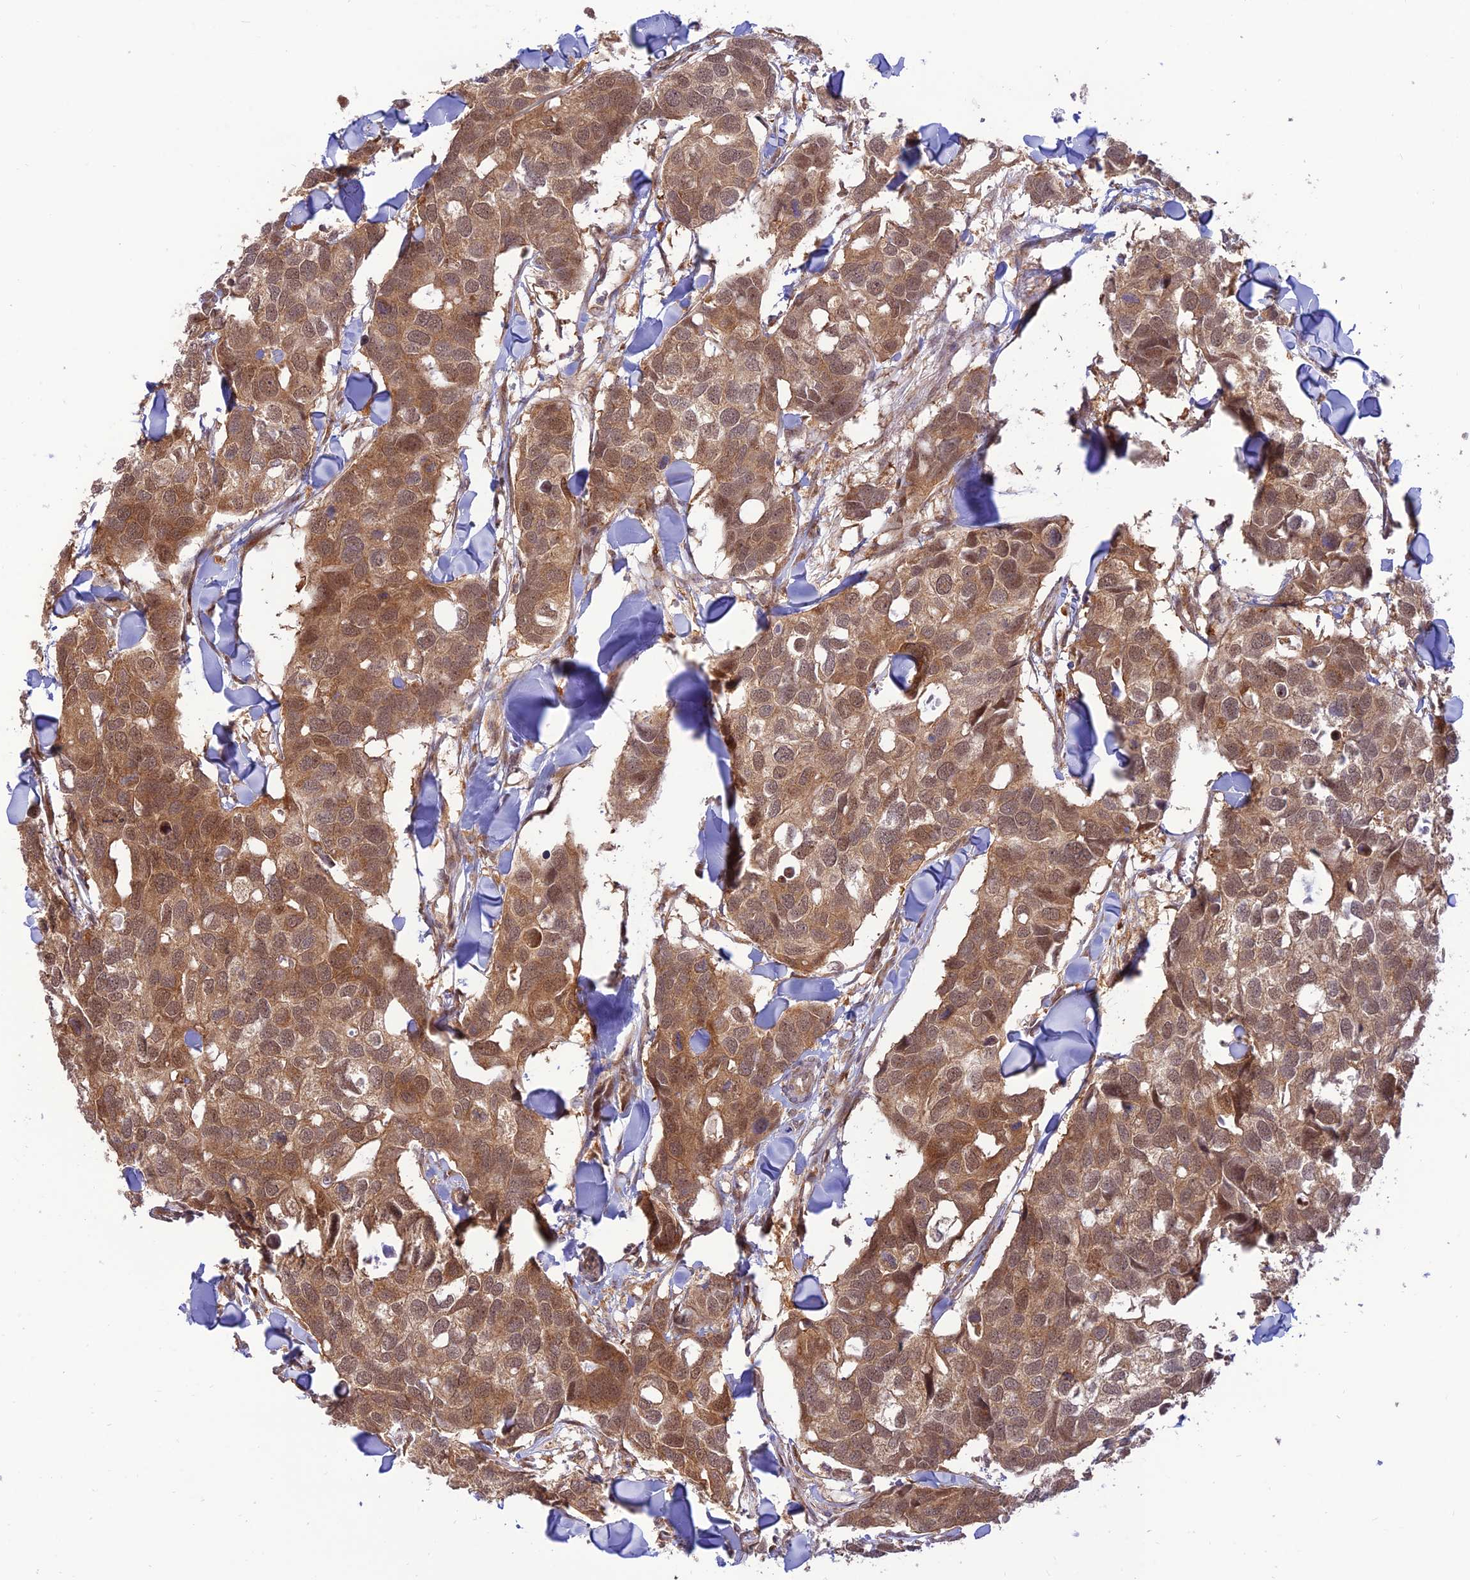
{"staining": {"intensity": "moderate", "quantity": ">75%", "location": "cytoplasmic/membranous,nuclear"}, "tissue": "breast cancer", "cell_type": "Tumor cells", "image_type": "cancer", "snomed": [{"axis": "morphology", "description": "Duct carcinoma"}, {"axis": "topography", "description": "Breast"}], "caption": "A brown stain highlights moderate cytoplasmic/membranous and nuclear expression of a protein in breast cancer (infiltrating ductal carcinoma) tumor cells.", "gene": "GOLGA3", "patient": {"sex": "female", "age": 83}}